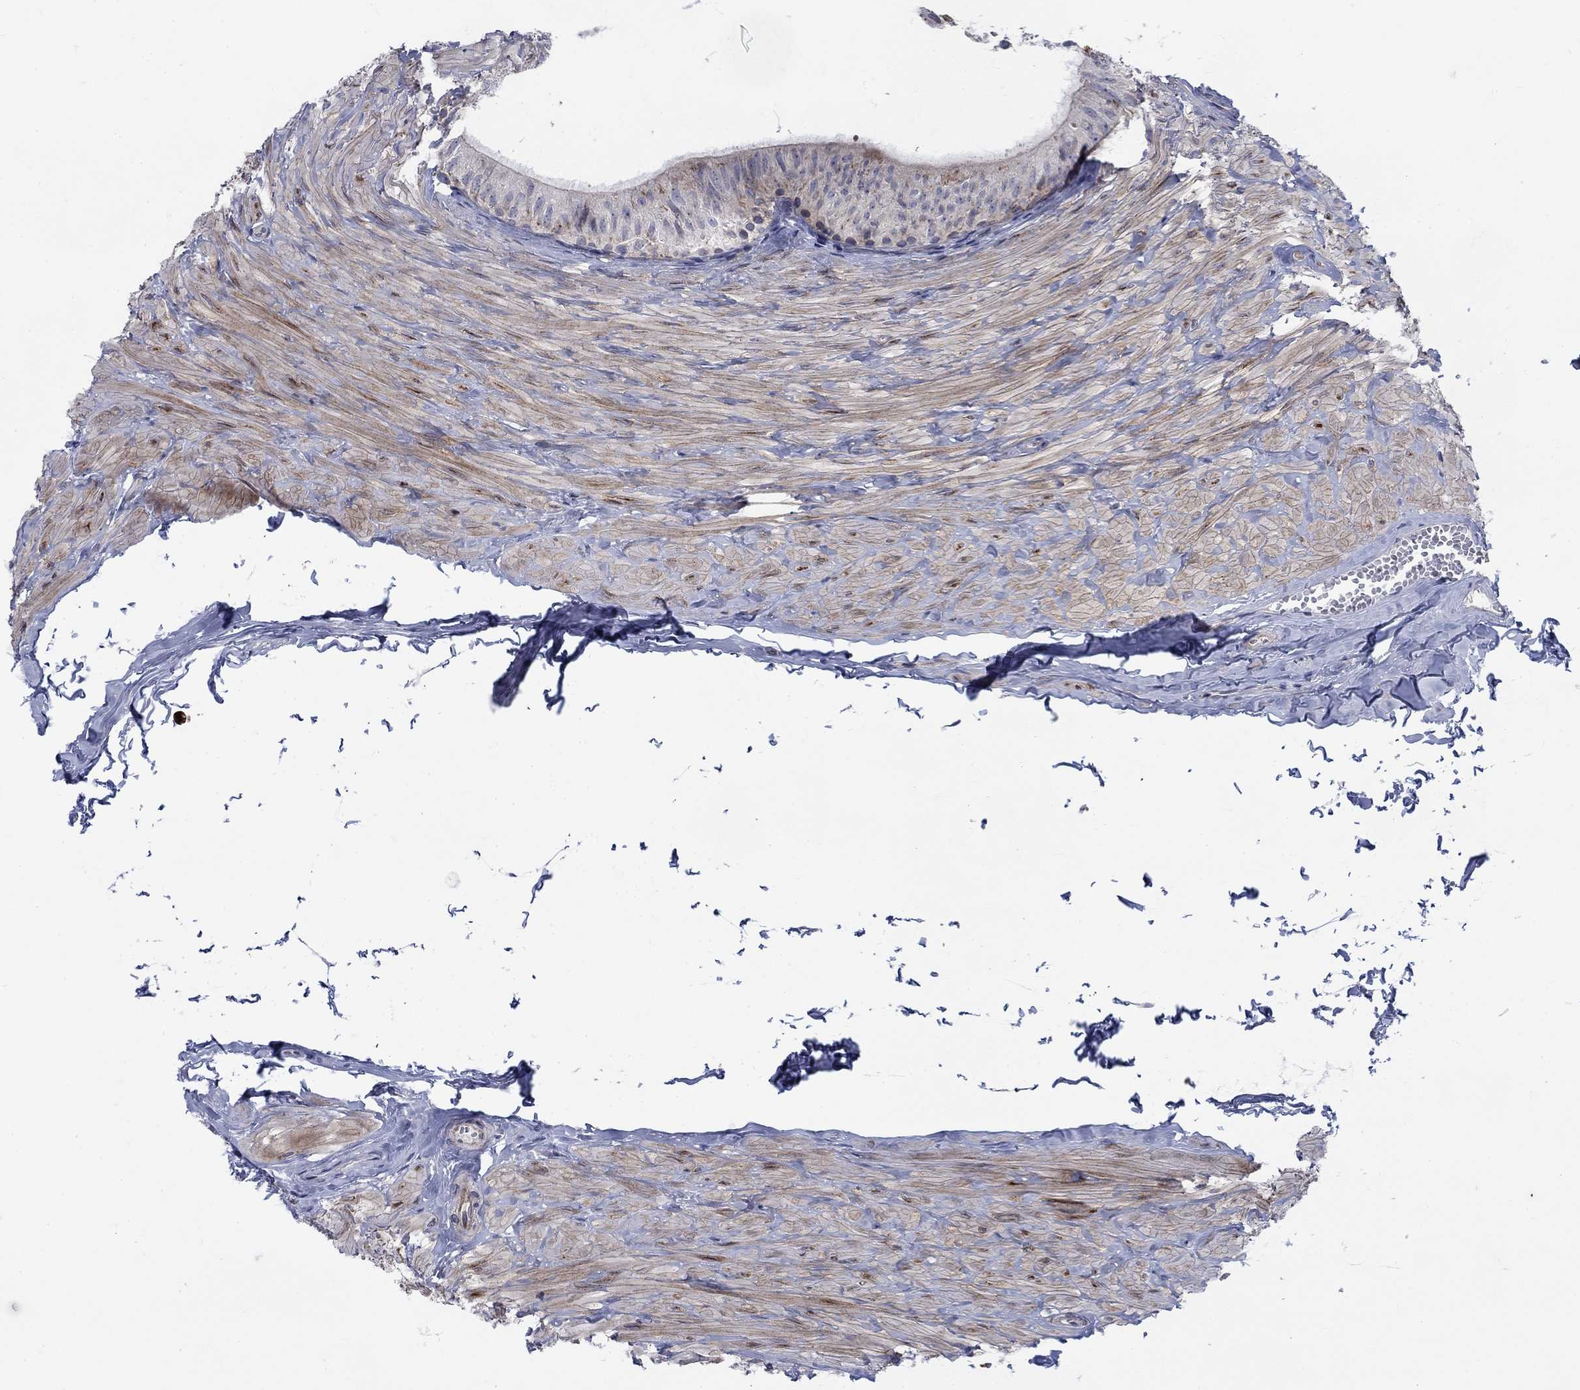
{"staining": {"intensity": "moderate", "quantity": "<25%", "location": "cytoplasmic/membranous"}, "tissue": "epididymis", "cell_type": "Glandular cells", "image_type": "normal", "snomed": [{"axis": "morphology", "description": "Normal tissue, NOS"}, {"axis": "topography", "description": "Epididymis"}], "caption": "A histopathology image of epididymis stained for a protein reveals moderate cytoplasmic/membranous brown staining in glandular cells.", "gene": "FXR1", "patient": {"sex": "male", "age": 32}}